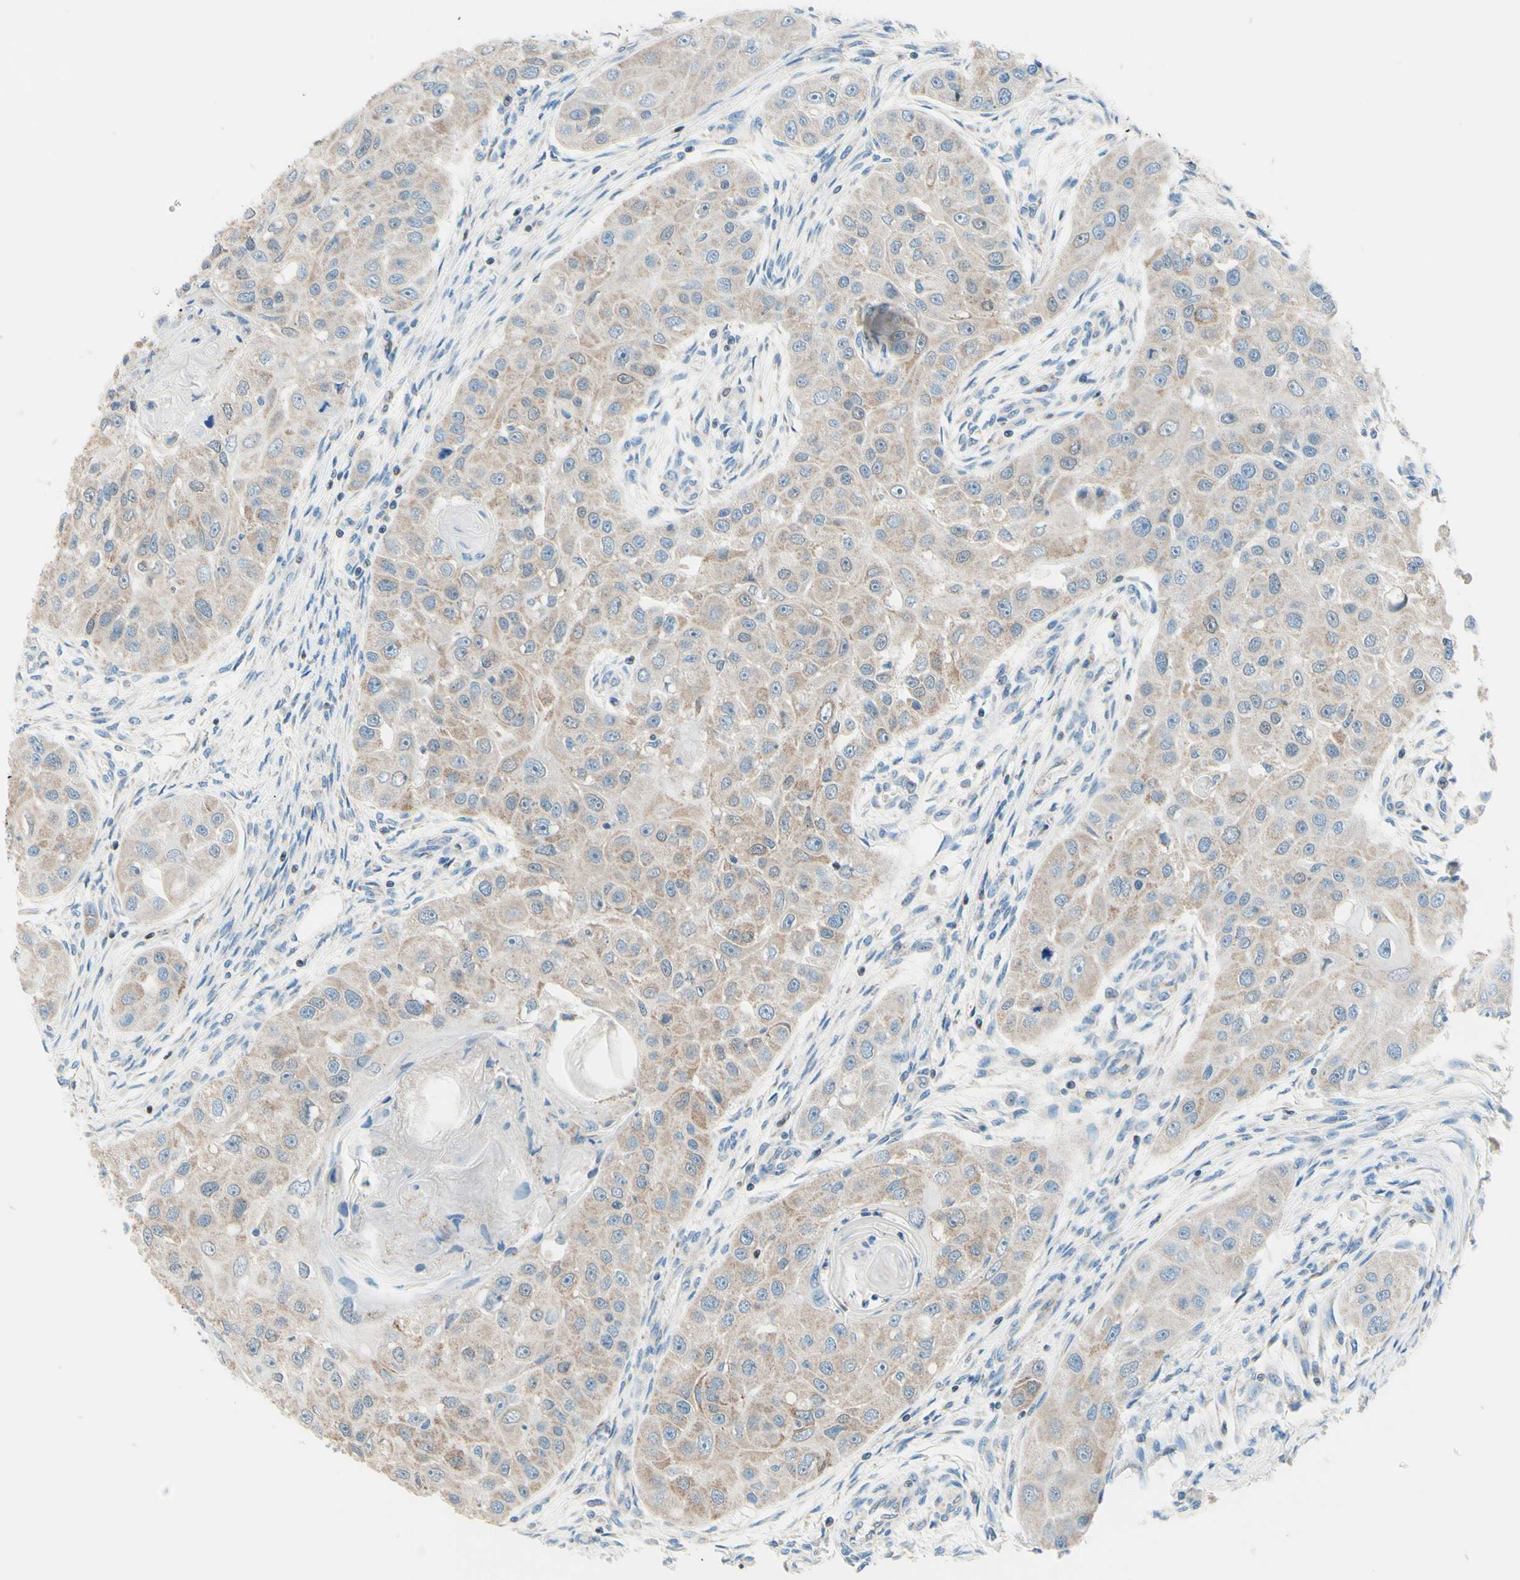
{"staining": {"intensity": "weak", "quantity": ">75%", "location": "cytoplasmic/membranous"}, "tissue": "head and neck cancer", "cell_type": "Tumor cells", "image_type": "cancer", "snomed": [{"axis": "morphology", "description": "Normal tissue, NOS"}, {"axis": "morphology", "description": "Squamous cell carcinoma, NOS"}, {"axis": "topography", "description": "Skeletal muscle"}, {"axis": "topography", "description": "Head-Neck"}], "caption": "Human head and neck cancer stained with a brown dye shows weak cytoplasmic/membranous positive expression in approximately >75% of tumor cells.", "gene": "CBX7", "patient": {"sex": "male", "age": 51}}